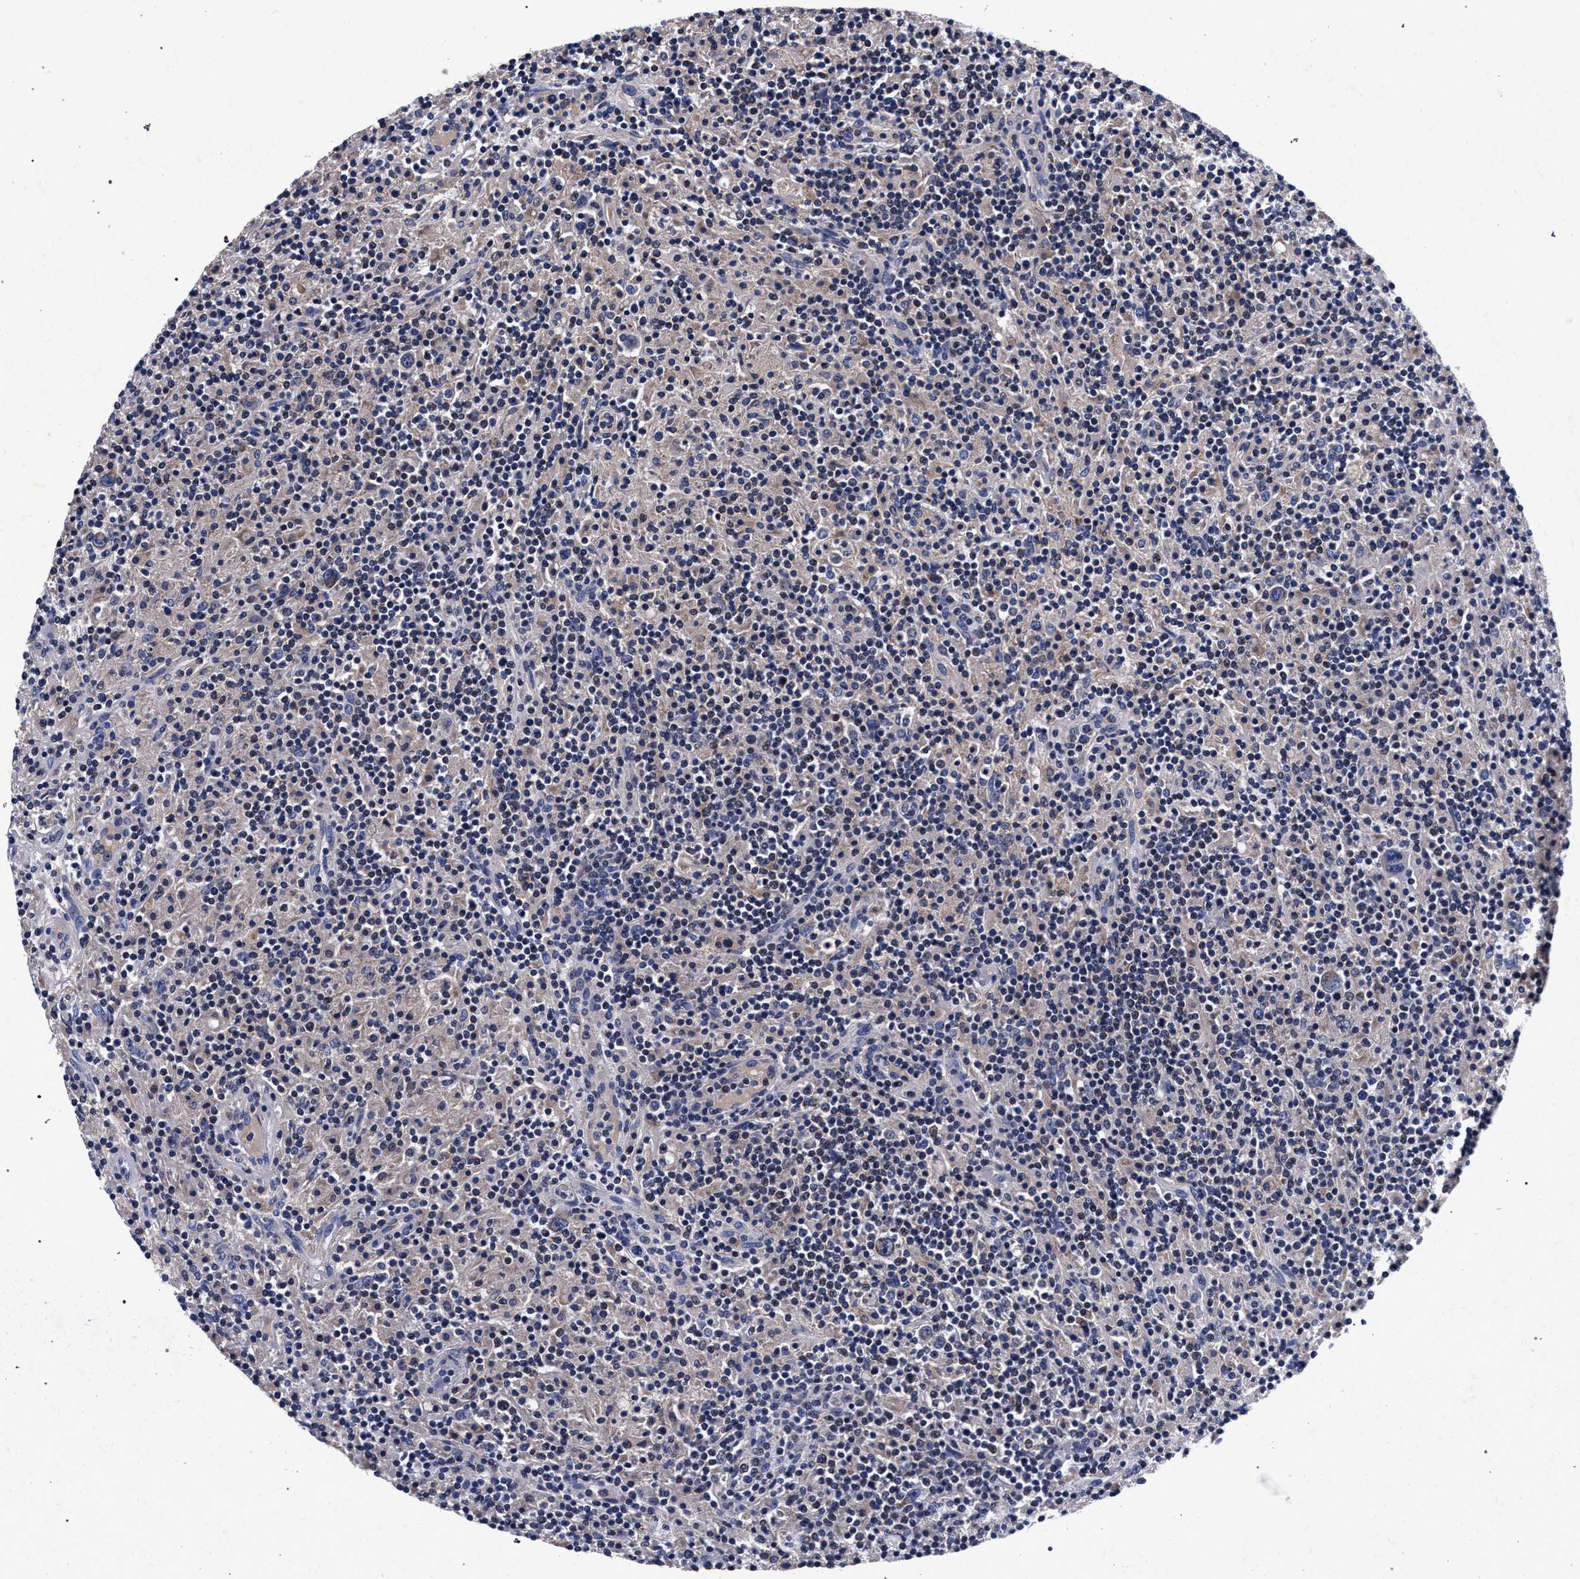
{"staining": {"intensity": "negative", "quantity": "none", "location": "none"}, "tissue": "lymphoma", "cell_type": "Tumor cells", "image_type": "cancer", "snomed": [{"axis": "morphology", "description": "Hodgkin's disease, NOS"}, {"axis": "topography", "description": "Lymph node"}], "caption": "An immunohistochemistry micrograph of Hodgkin's disease is shown. There is no staining in tumor cells of Hodgkin's disease.", "gene": "HSD17B14", "patient": {"sex": "male", "age": 70}}